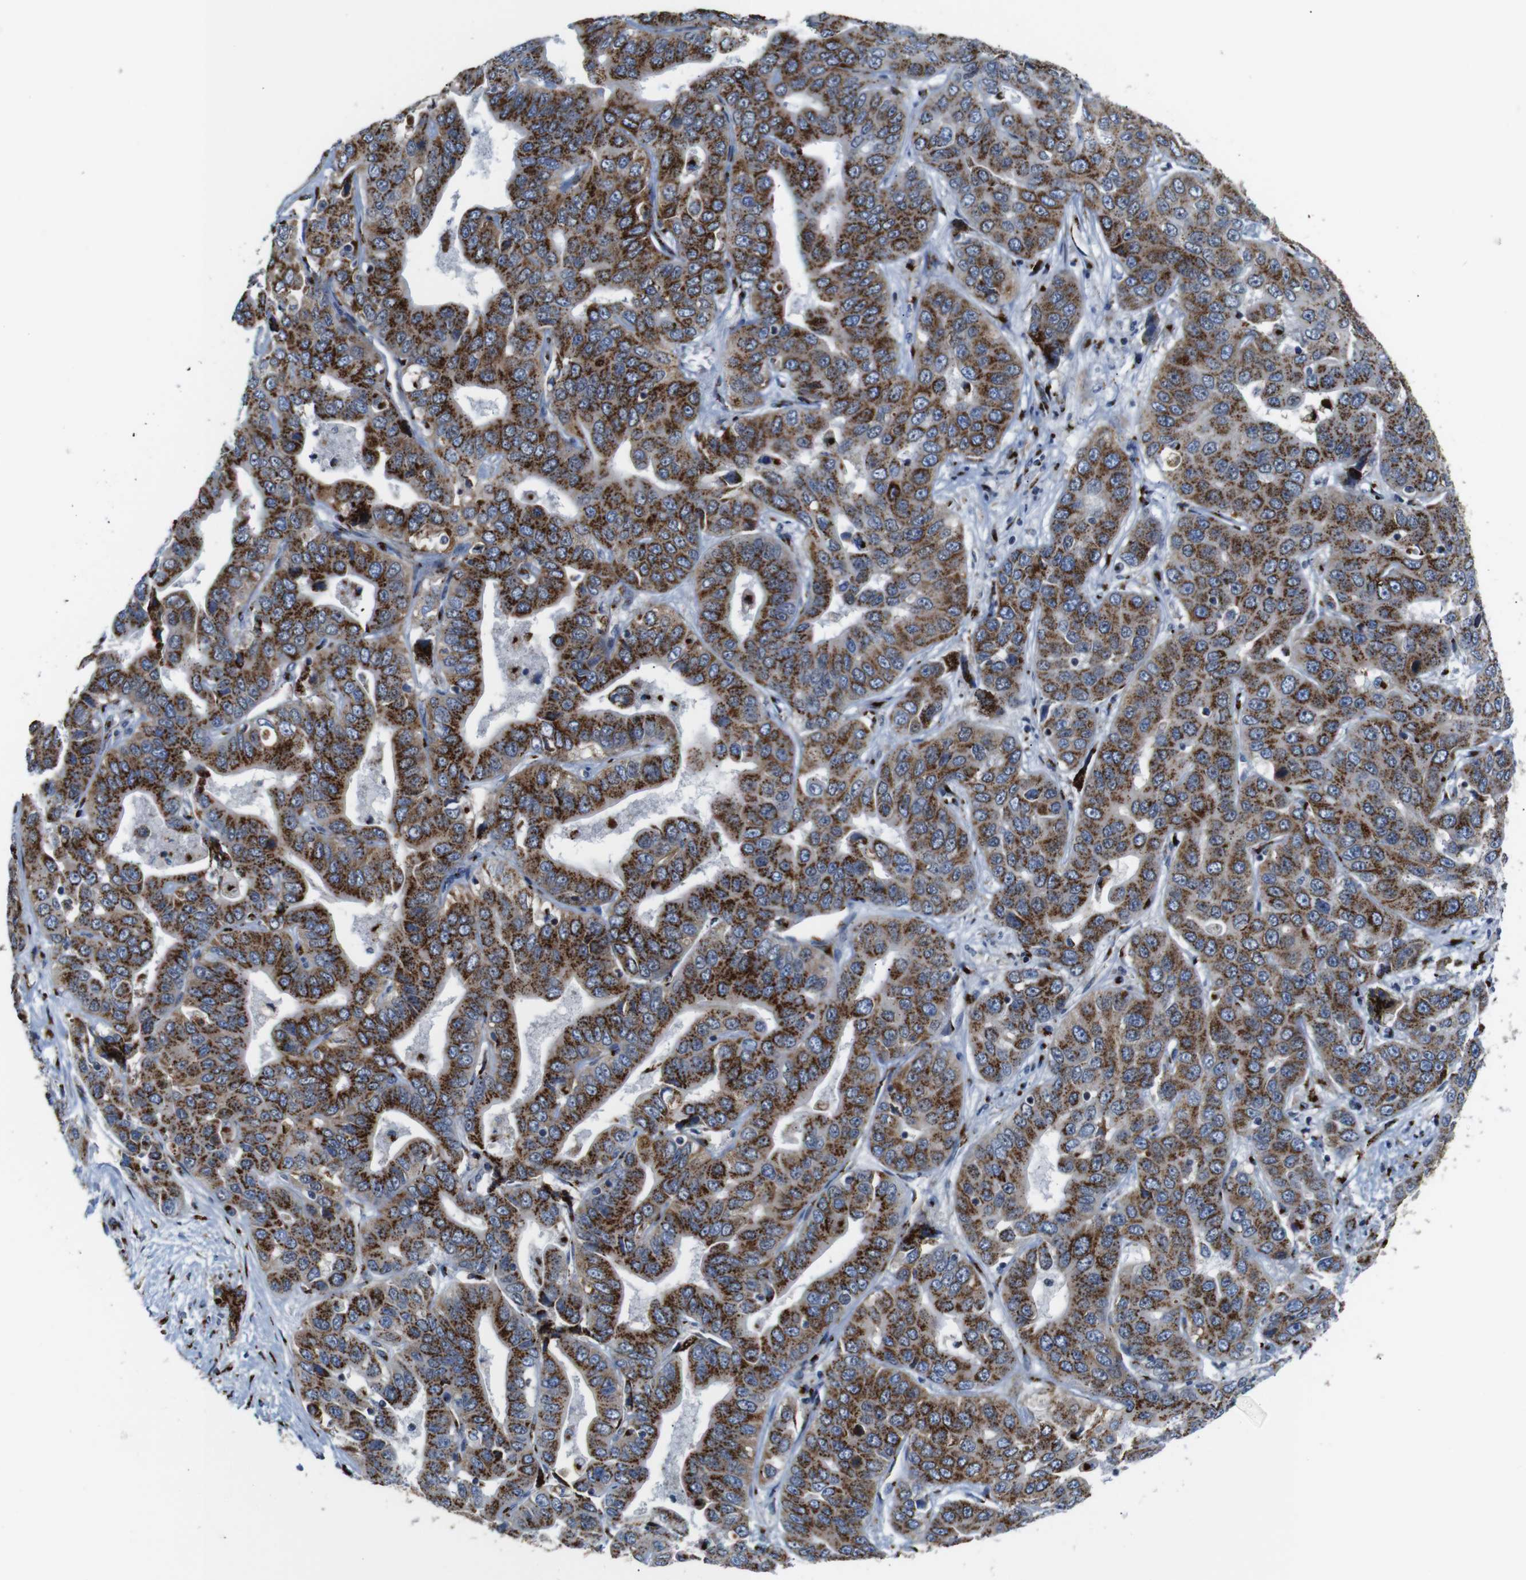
{"staining": {"intensity": "strong", "quantity": ">75%", "location": "cytoplasmic/membranous"}, "tissue": "liver cancer", "cell_type": "Tumor cells", "image_type": "cancer", "snomed": [{"axis": "morphology", "description": "Cholangiocarcinoma"}, {"axis": "topography", "description": "Liver"}], "caption": "This is an image of immunohistochemistry (IHC) staining of liver cancer, which shows strong expression in the cytoplasmic/membranous of tumor cells.", "gene": "TGOLN2", "patient": {"sex": "female", "age": 52}}